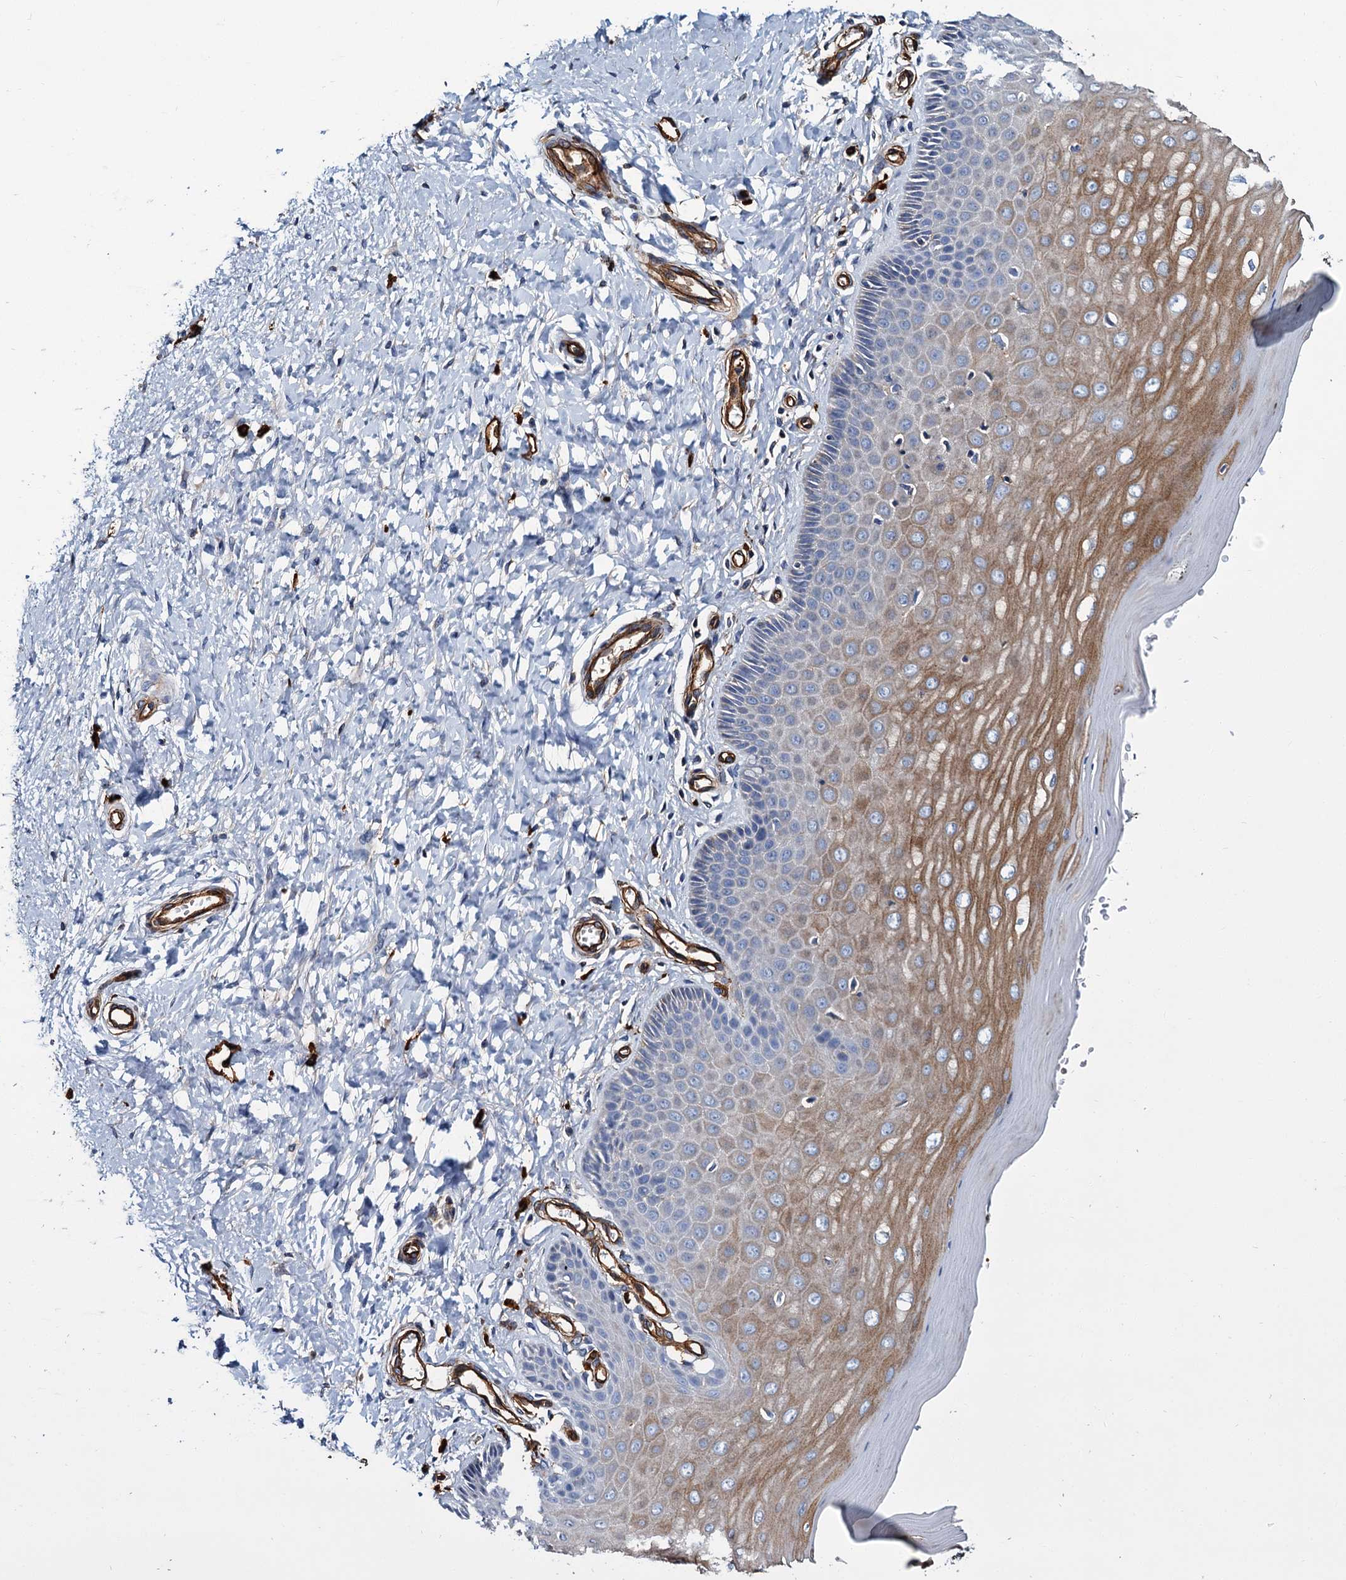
{"staining": {"intensity": "negative", "quantity": "none", "location": "none"}, "tissue": "cervix", "cell_type": "Glandular cells", "image_type": "normal", "snomed": [{"axis": "morphology", "description": "Normal tissue, NOS"}, {"axis": "topography", "description": "Cervix"}], "caption": "Immunohistochemical staining of unremarkable human cervix shows no significant staining in glandular cells.", "gene": "CACNA1C", "patient": {"sex": "female", "age": 55}}